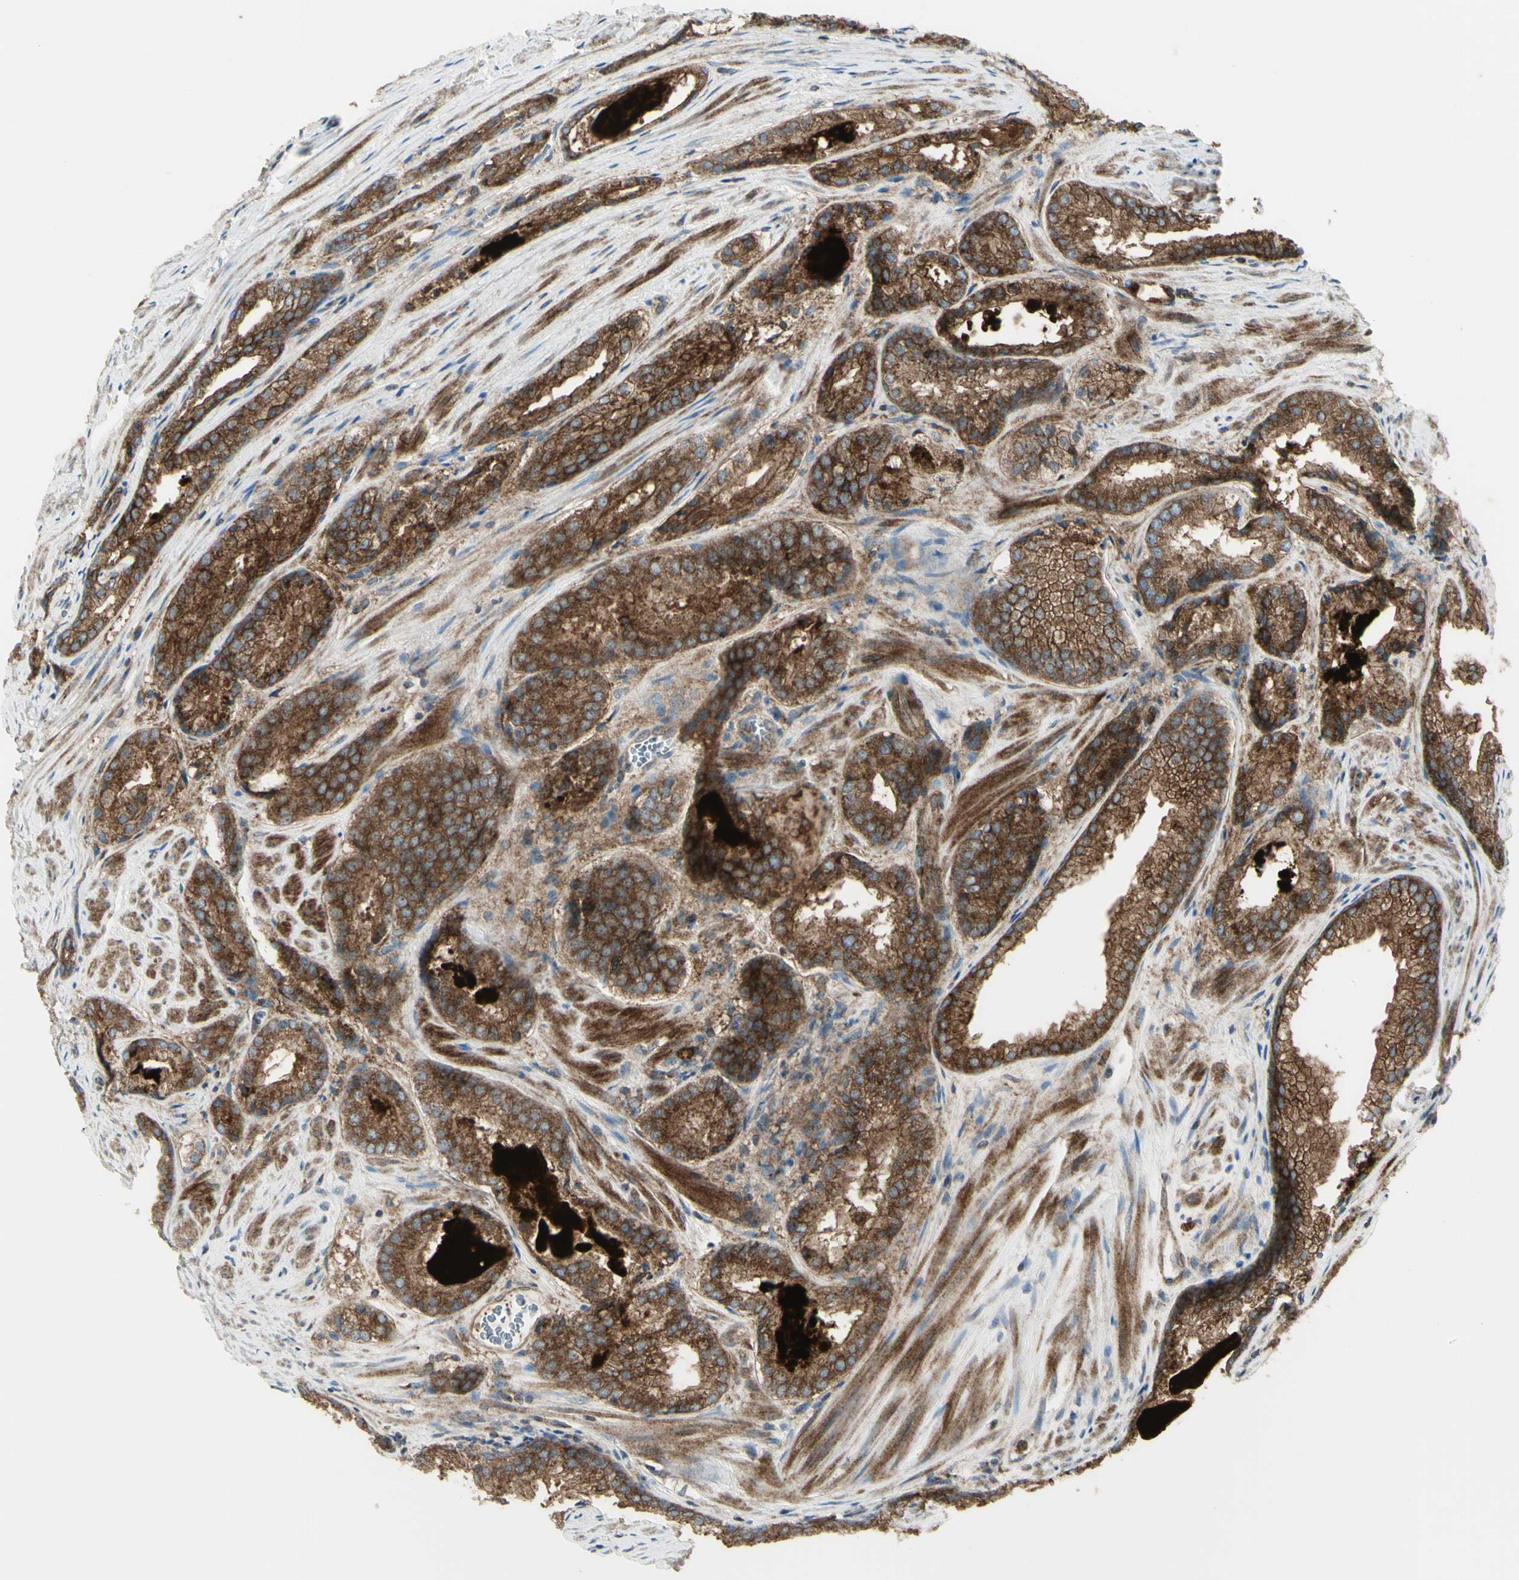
{"staining": {"intensity": "strong", "quantity": ">75%", "location": "cytoplasmic/membranous"}, "tissue": "prostate cancer", "cell_type": "Tumor cells", "image_type": "cancer", "snomed": [{"axis": "morphology", "description": "Adenocarcinoma, Low grade"}, {"axis": "topography", "description": "Prostate"}], "caption": "Immunohistochemical staining of prostate low-grade adenocarcinoma shows strong cytoplasmic/membranous protein expression in approximately >75% of tumor cells. (IHC, brightfield microscopy, high magnification).", "gene": "NAPA", "patient": {"sex": "male", "age": 60}}